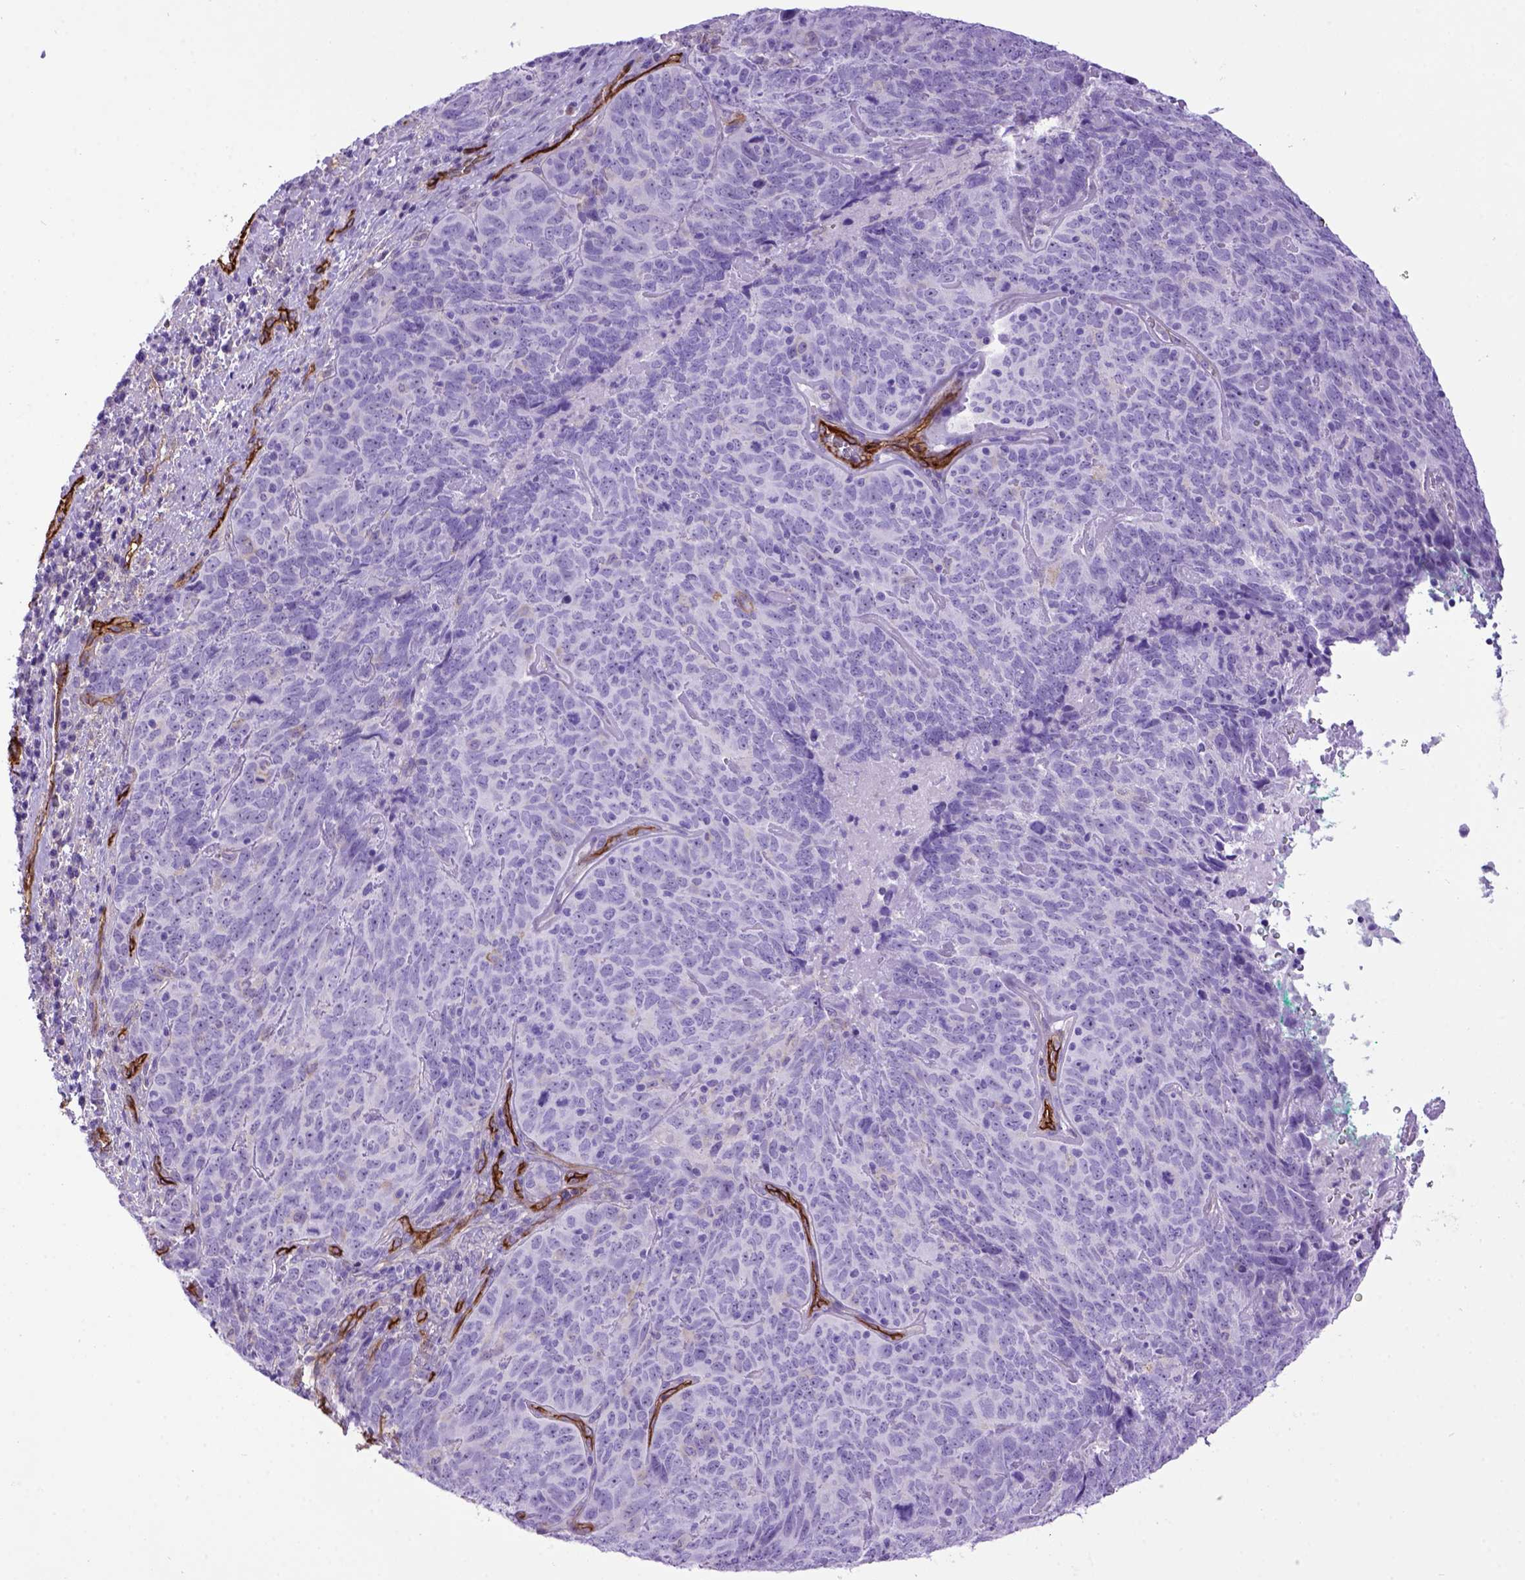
{"staining": {"intensity": "negative", "quantity": "none", "location": "none"}, "tissue": "skin cancer", "cell_type": "Tumor cells", "image_type": "cancer", "snomed": [{"axis": "morphology", "description": "Squamous cell carcinoma, NOS"}, {"axis": "topography", "description": "Skin"}, {"axis": "topography", "description": "Anal"}], "caption": "Immunohistochemical staining of human skin cancer (squamous cell carcinoma) displays no significant expression in tumor cells. (Brightfield microscopy of DAB IHC at high magnification).", "gene": "ENG", "patient": {"sex": "female", "age": 51}}